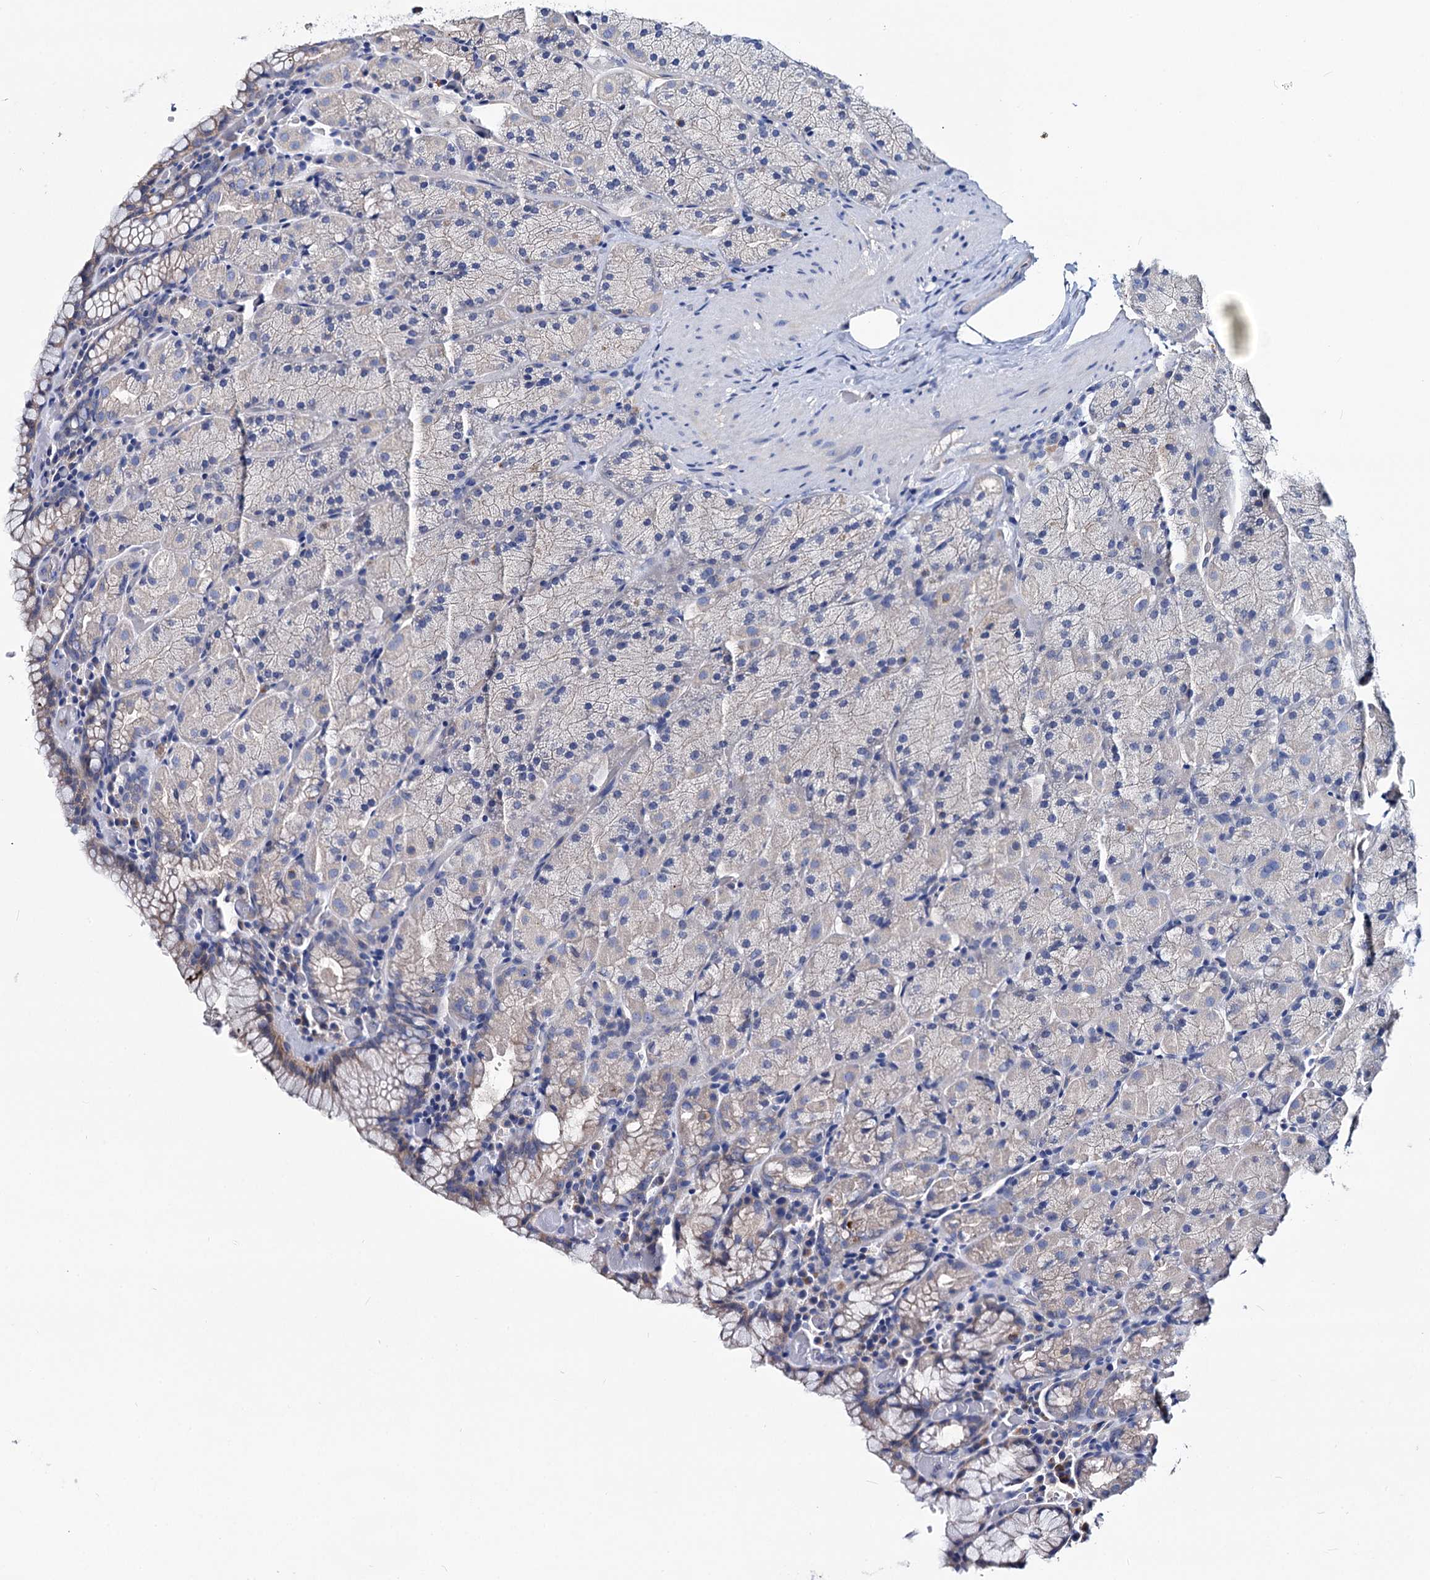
{"staining": {"intensity": "moderate", "quantity": "<25%", "location": "cytoplasmic/membranous"}, "tissue": "stomach", "cell_type": "Glandular cells", "image_type": "normal", "snomed": [{"axis": "morphology", "description": "Normal tissue, NOS"}, {"axis": "topography", "description": "Stomach, upper"}, {"axis": "topography", "description": "Stomach, lower"}], "caption": "Stomach stained with DAB (3,3'-diaminobenzidine) IHC reveals low levels of moderate cytoplasmic/membranous positivity in about <25% of glandular cells.", "gene": "DYDC2", "patient": {"sex": "male", "age": 80}}